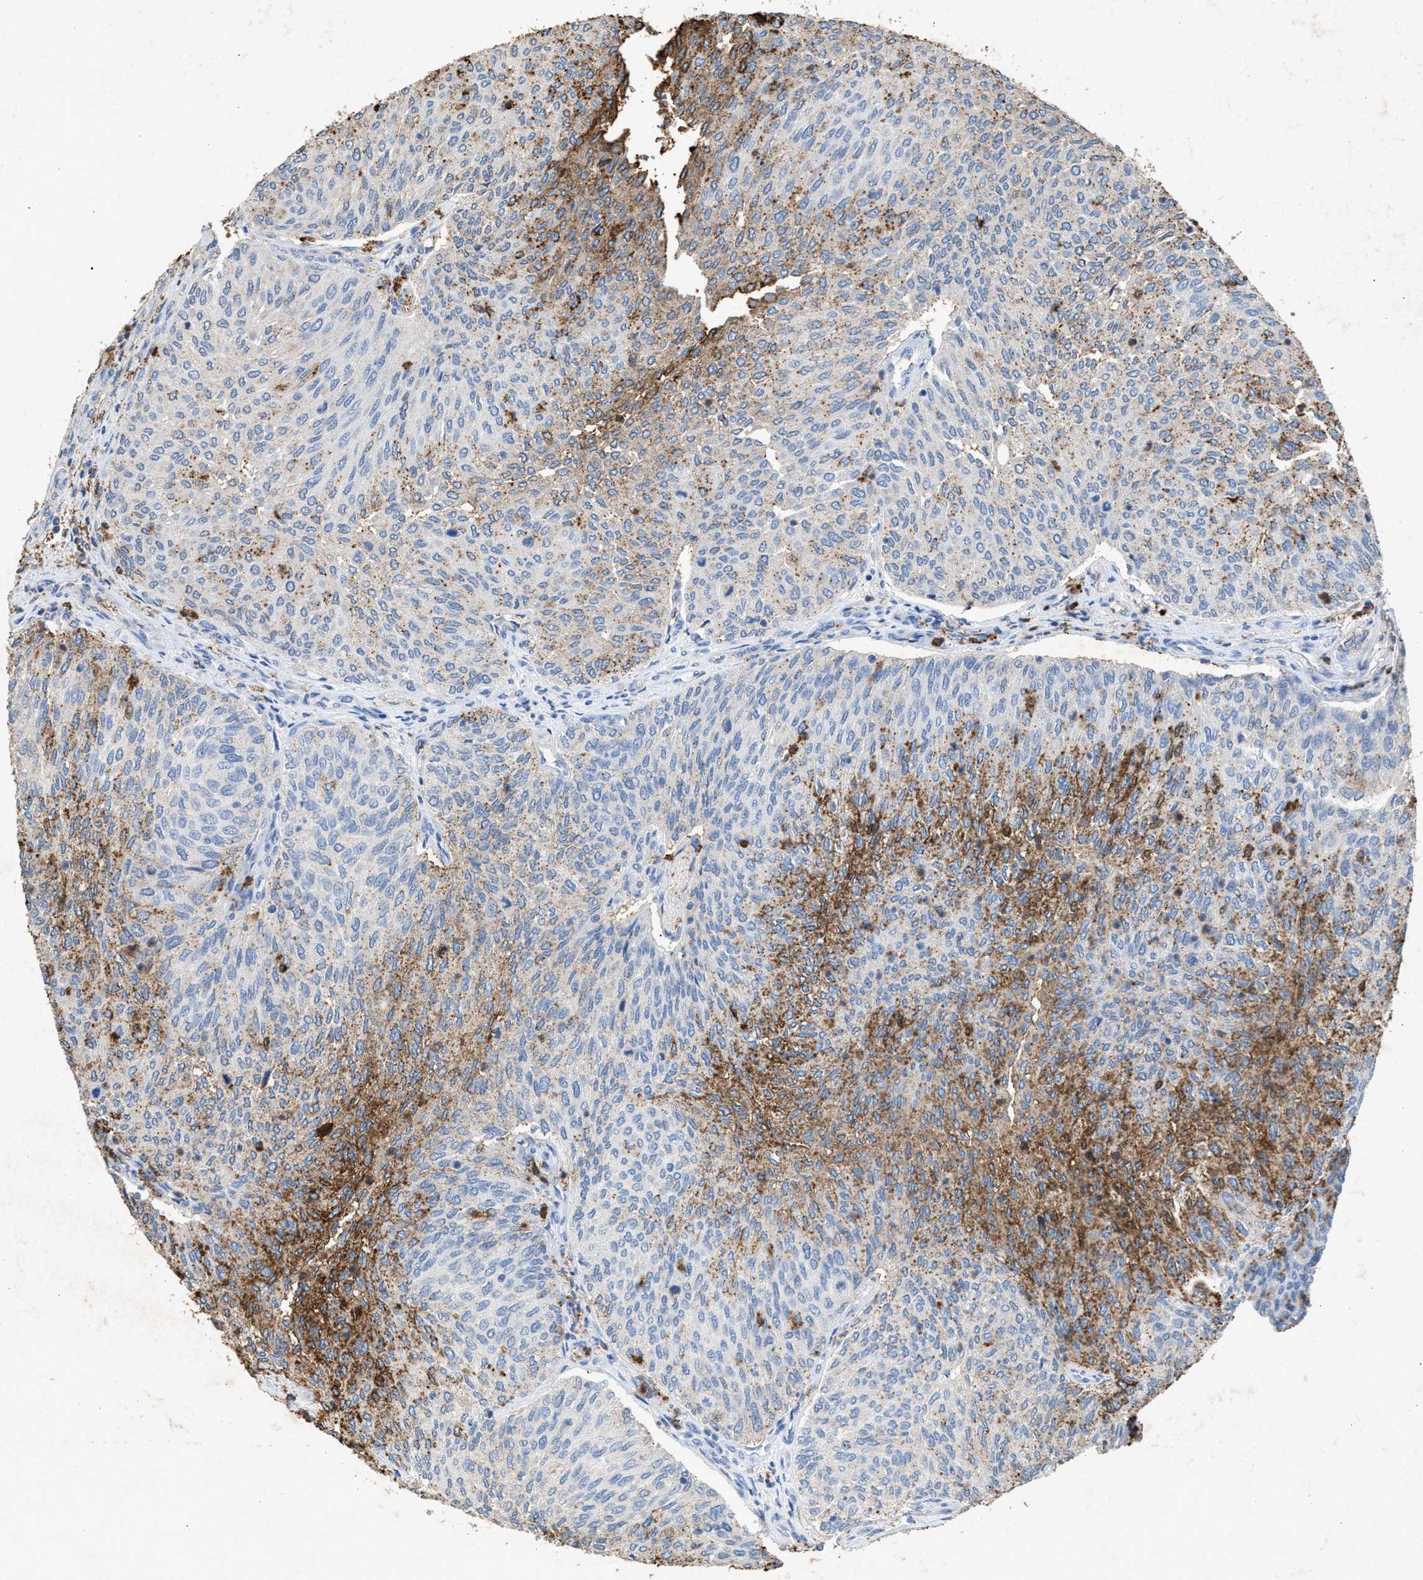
{"staining": {"intensity": "moderate", "quantity": "25%-75%", "location": "cytoplasmic/membranous"}, "tissue": "urothelial cancer", "cell_type": "Tumor cells", "image_type": "cancer", "snomed": [{"axis": "morphology", "description": "Urothelial carcinoma, Low grade"}, {"axis": "topography", "description": "Urinary bladder"}], "caption": "Protein staining of urothelial cancer tissue demonstrates moderate cytoplasmic/membranous positivity in approximately 25%-75% of tumor cells.", "gene": "LTB4R2", "patient": {"sex": "female", "age": 79}}